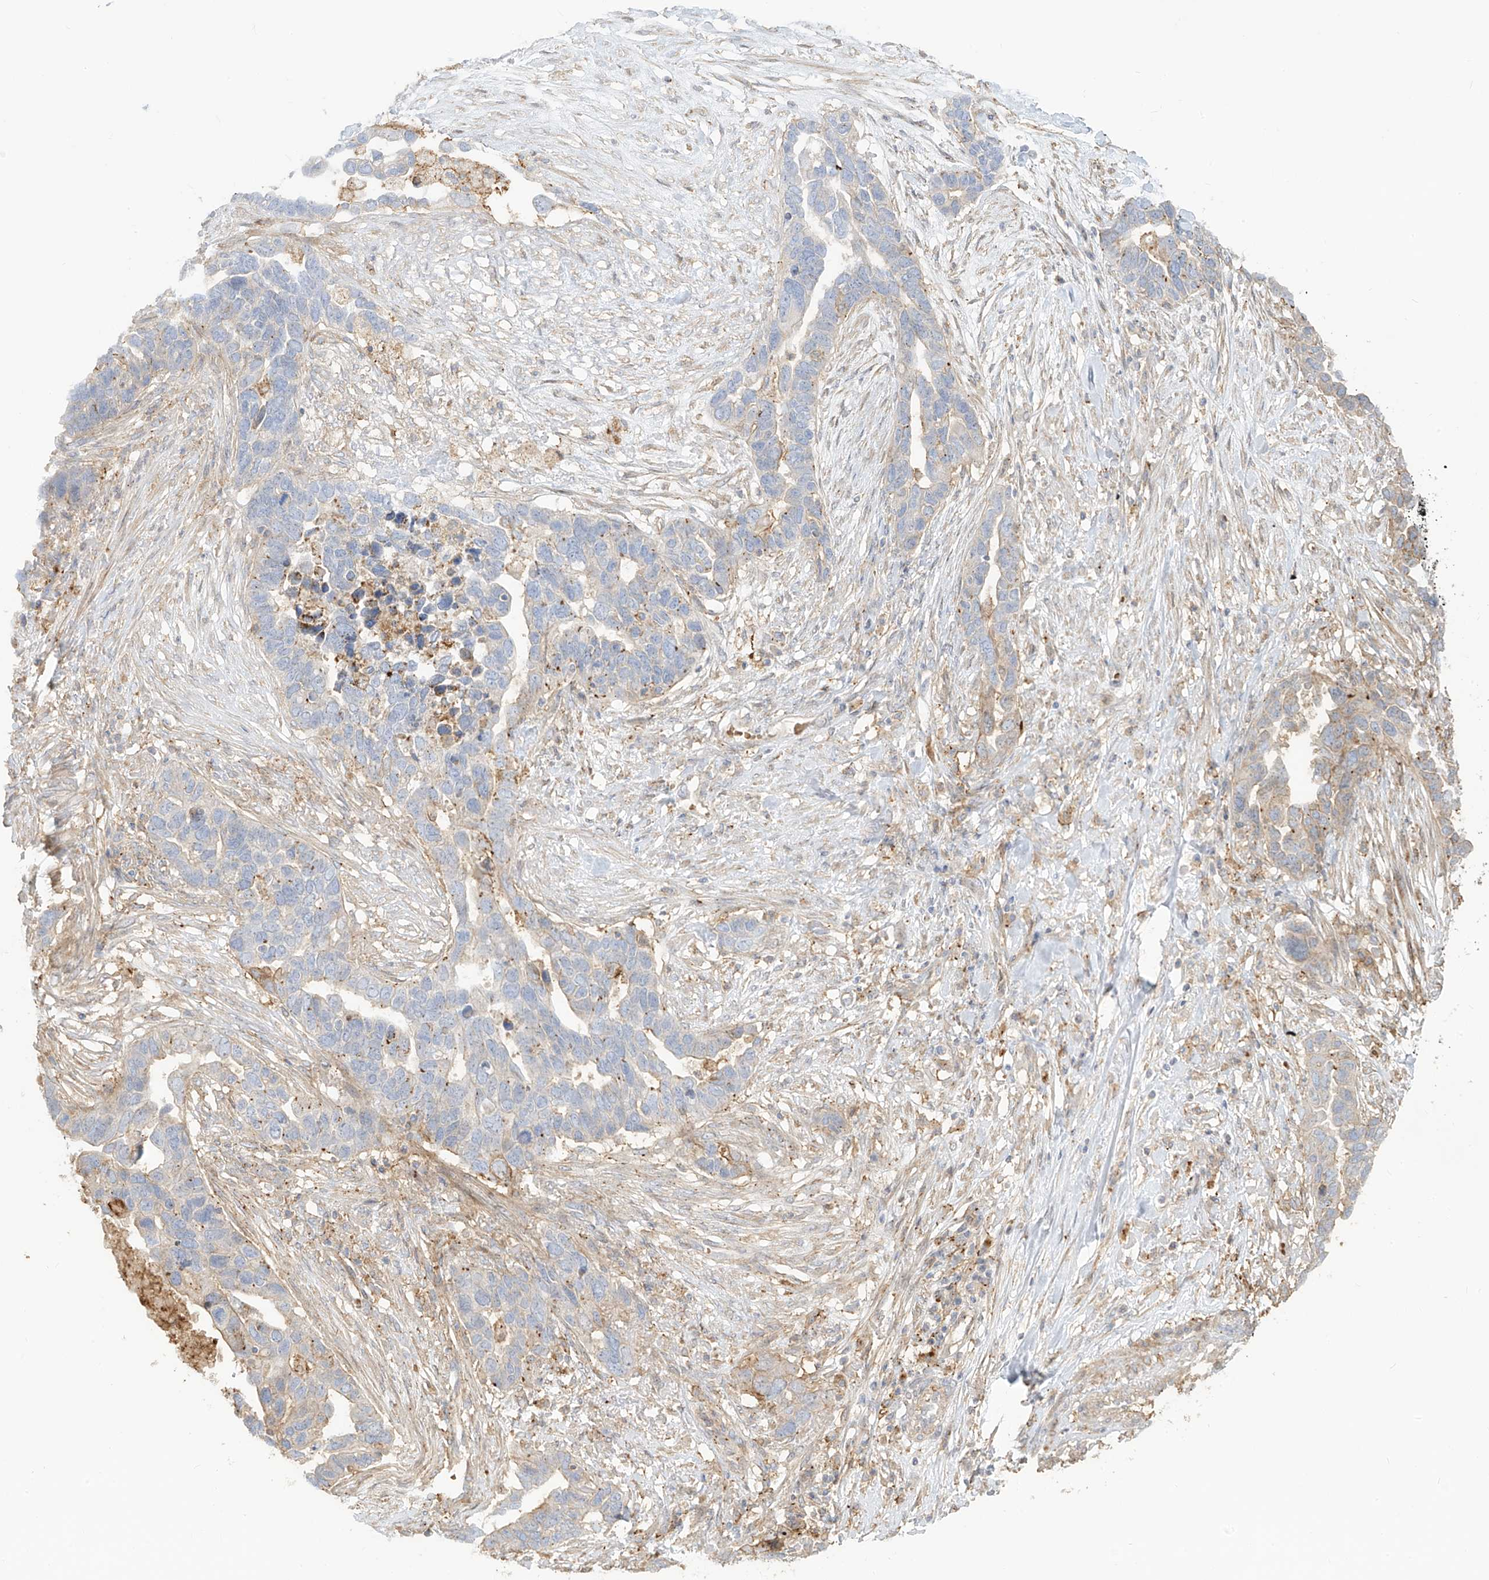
{"staining": {"intensity": "negative", "quantity": "none", "location": "none"}, "tissue": "ovarian cancer", "cell_type": "Tumor cells", "image_type": "cancer", "snomed": [{"axis": "morphology", "description": "Cystadenocarcinoma, serous, NOS"}, {"axis": "topography", "description": "Ovary"}], "caption": "Immunohistochemistry photomicrograph of neoplastic tissue: human ovarian cancer (serous cystadenocarcinoma) stained with DAB (3,3'-diaminobenzidine) exhibits no significant protein staining in tumor cells.", "gene": "ZGRF1", "patient": {"sex": "female", "age": 54}}